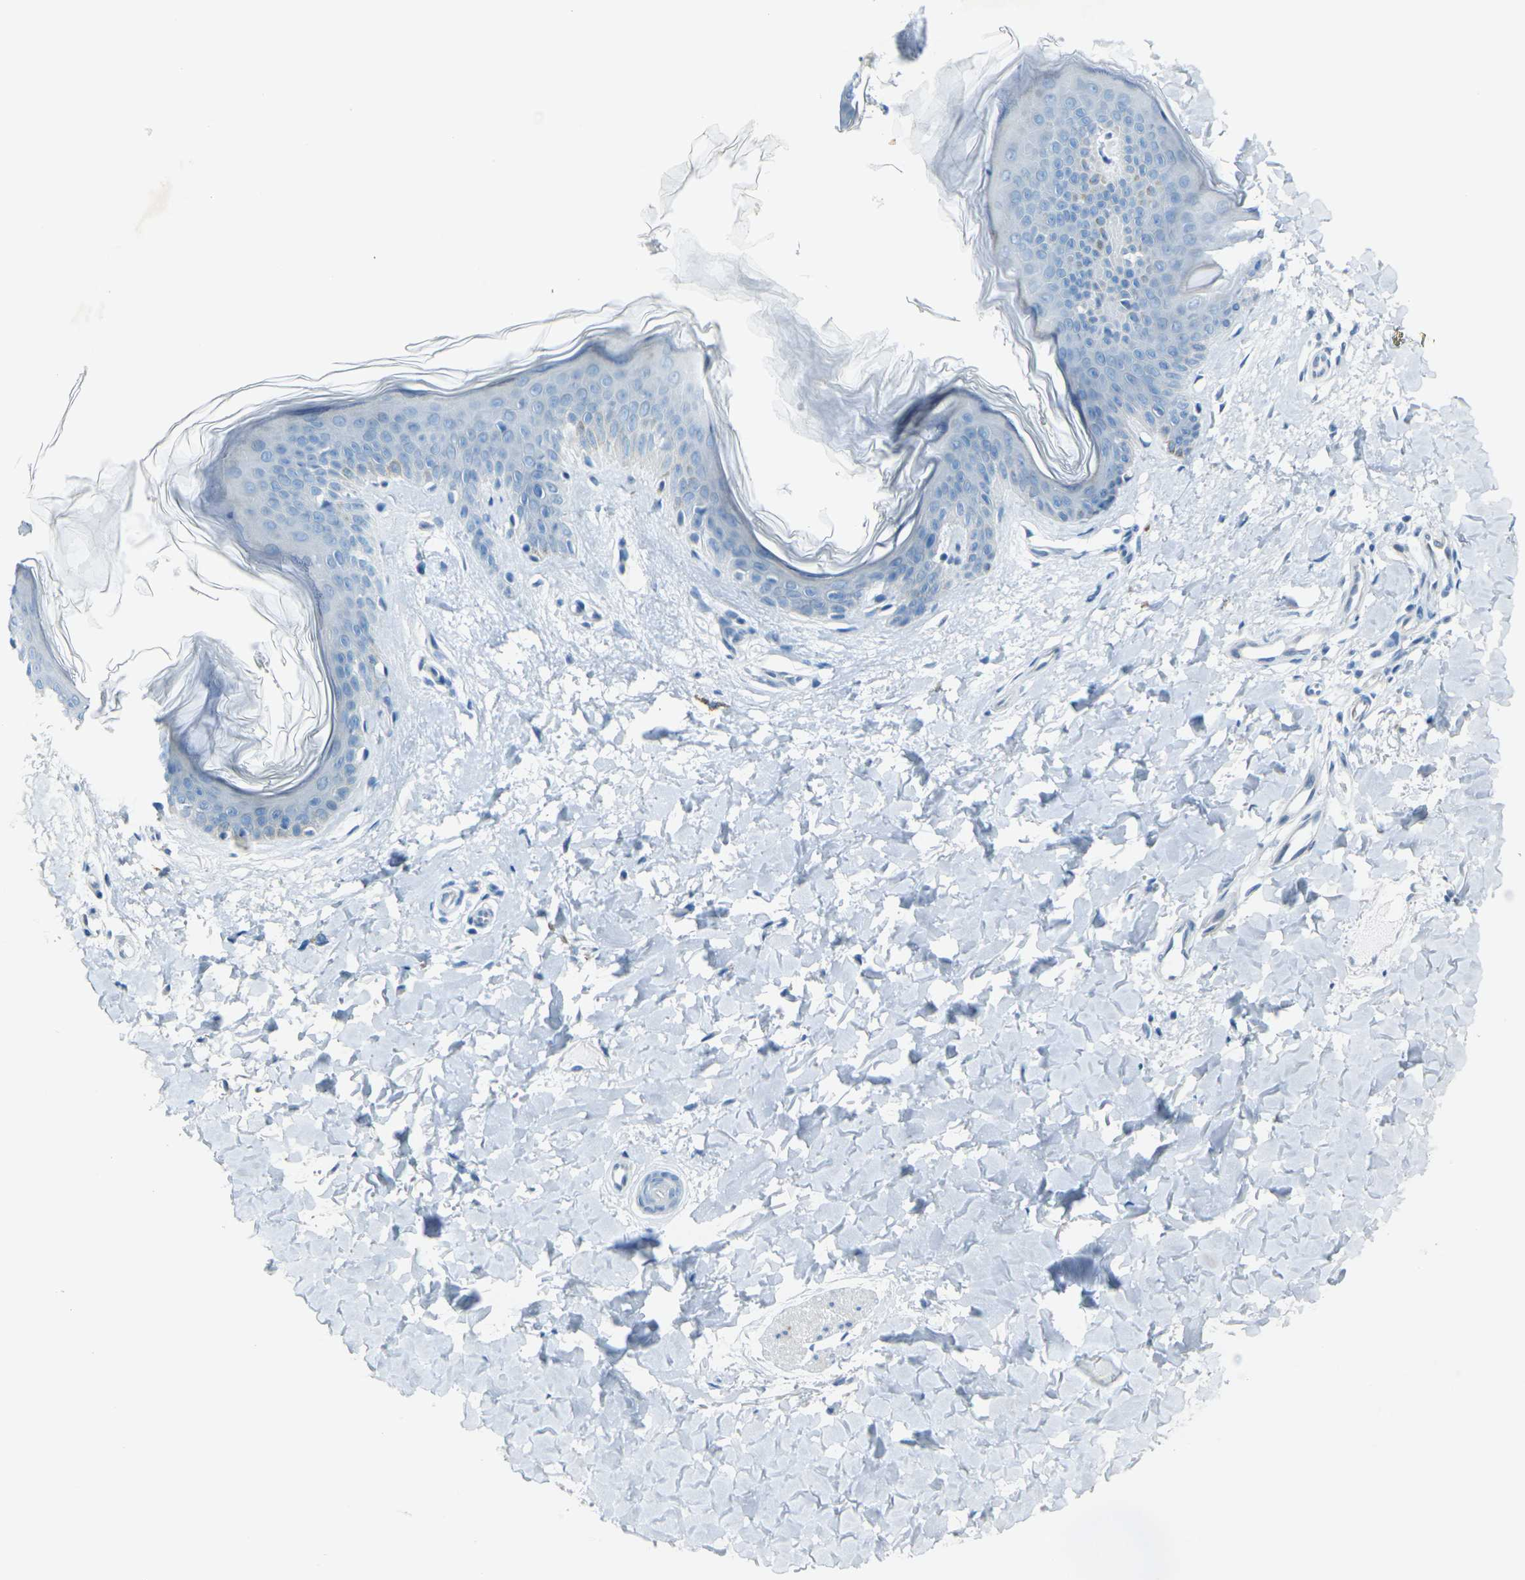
{"staining": {"intensity": "negative", "quantity": "none", "location": "none"}, "tissue": "skin", "cell_type": "Fibroblasts", "image_type": "normal", "snomed": [{"axis": "morphology", "description": "Normal tissue, NOS"}, {"axis": "topography", "description": "Skin"}], "caption": "Image shows no protein expression in fibroblasts of unremarkable skin. (DAB IHC visualized using brightfield microscopy, high magnification).", "gene": "ANKRD46", "patient": {"sex": "female", "age": 41}}